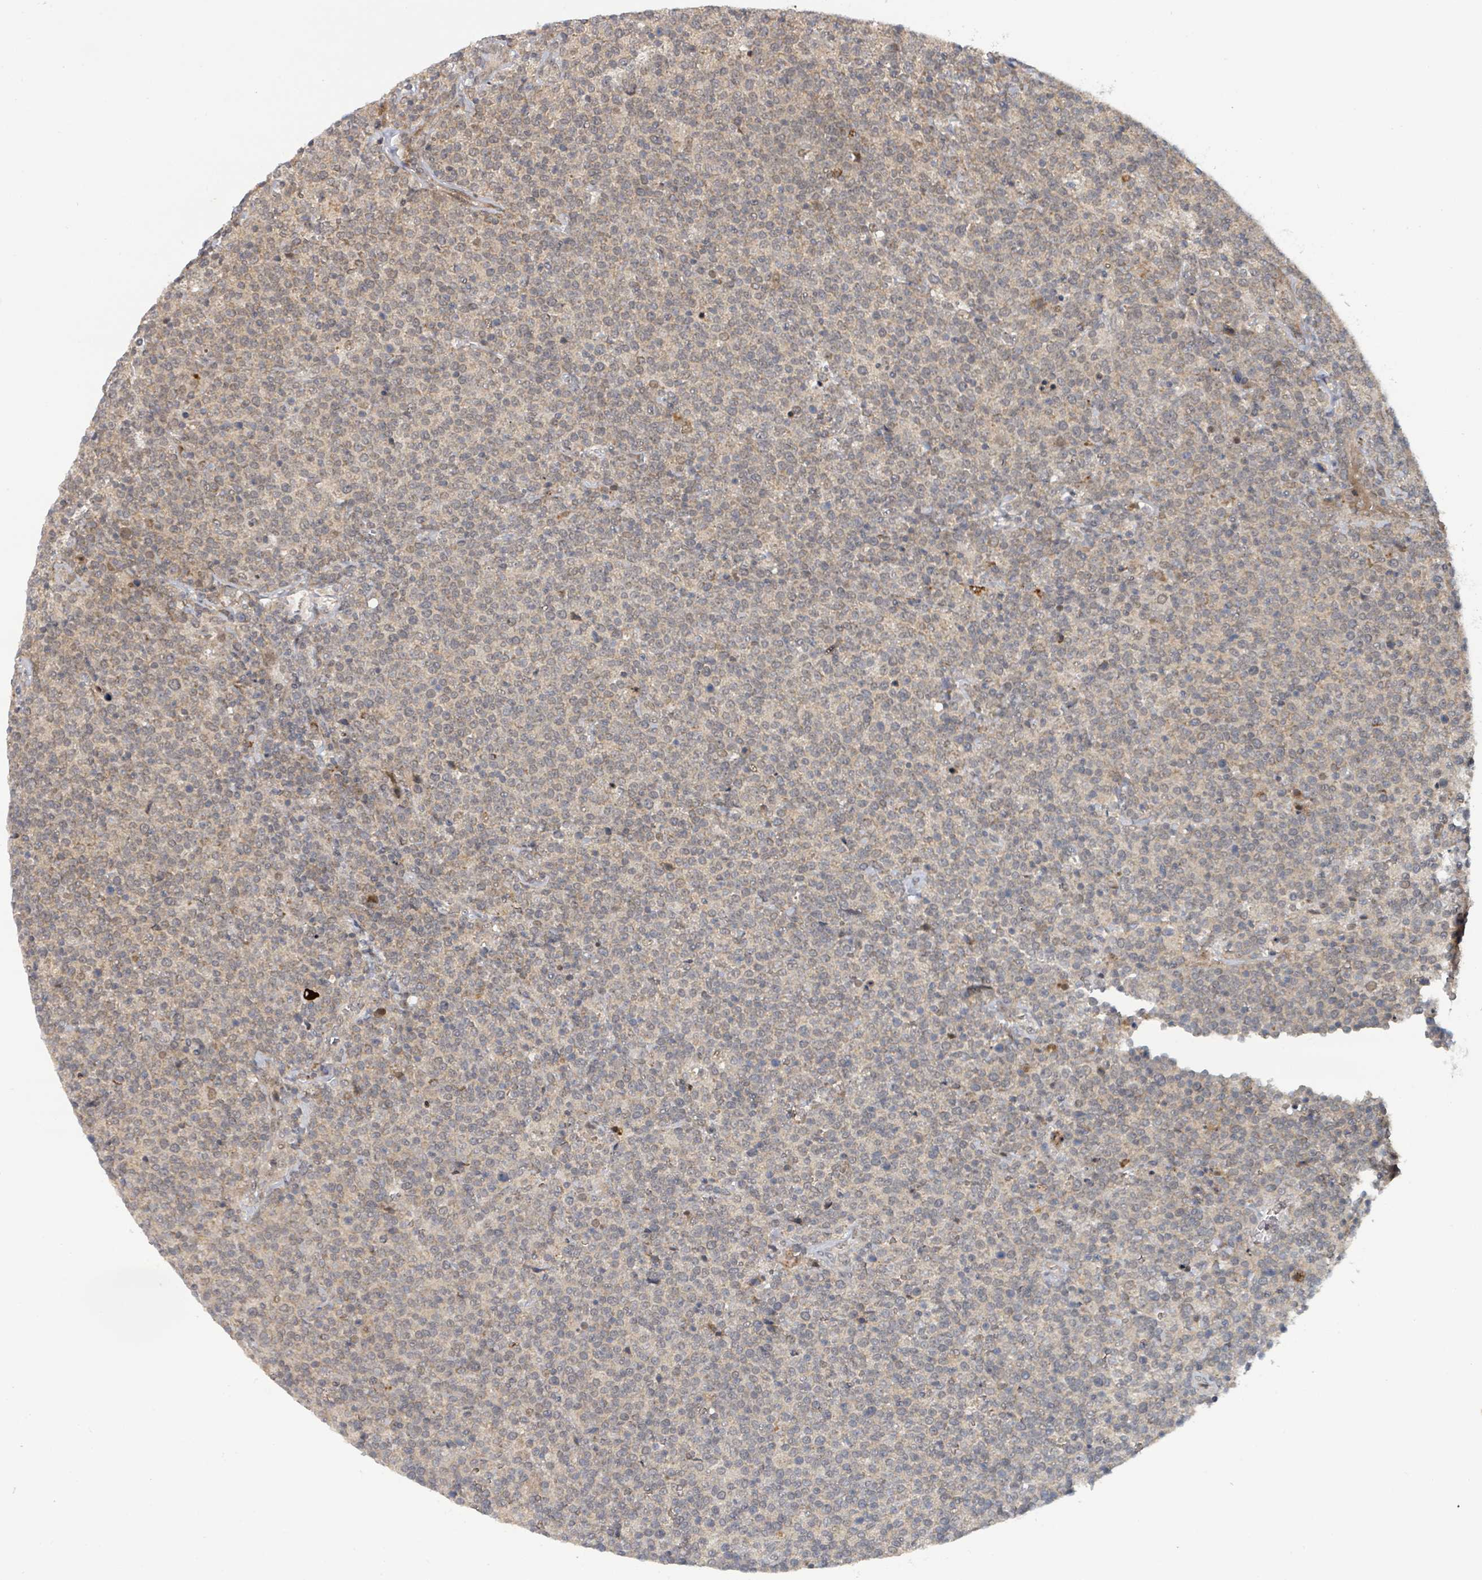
{"staining": {"intensity": "weak", "quantity": "25%-75%", "location": "cytoplasmic/membranous"}, "tissue": "lymphoma", "cell_type": "Tumor cells", "image_type": "cancer", "snomed": [{"axis": "morphology", "description": "Malignant lymphoma, non-Hodgkin's type, High grade"}, {"axis": "topography", "description": "Lymph node"}], "caption": "Immunohistochemical staining of high-grade malignant lymphoma, non-Hodgkin's type demonstrates low levels of weak cytoplasmic/membranous staining in approximately 25%-75% of tumor cells.", "gene": "GTF3C1", "patient": {"sex": "male", "age": 61}}